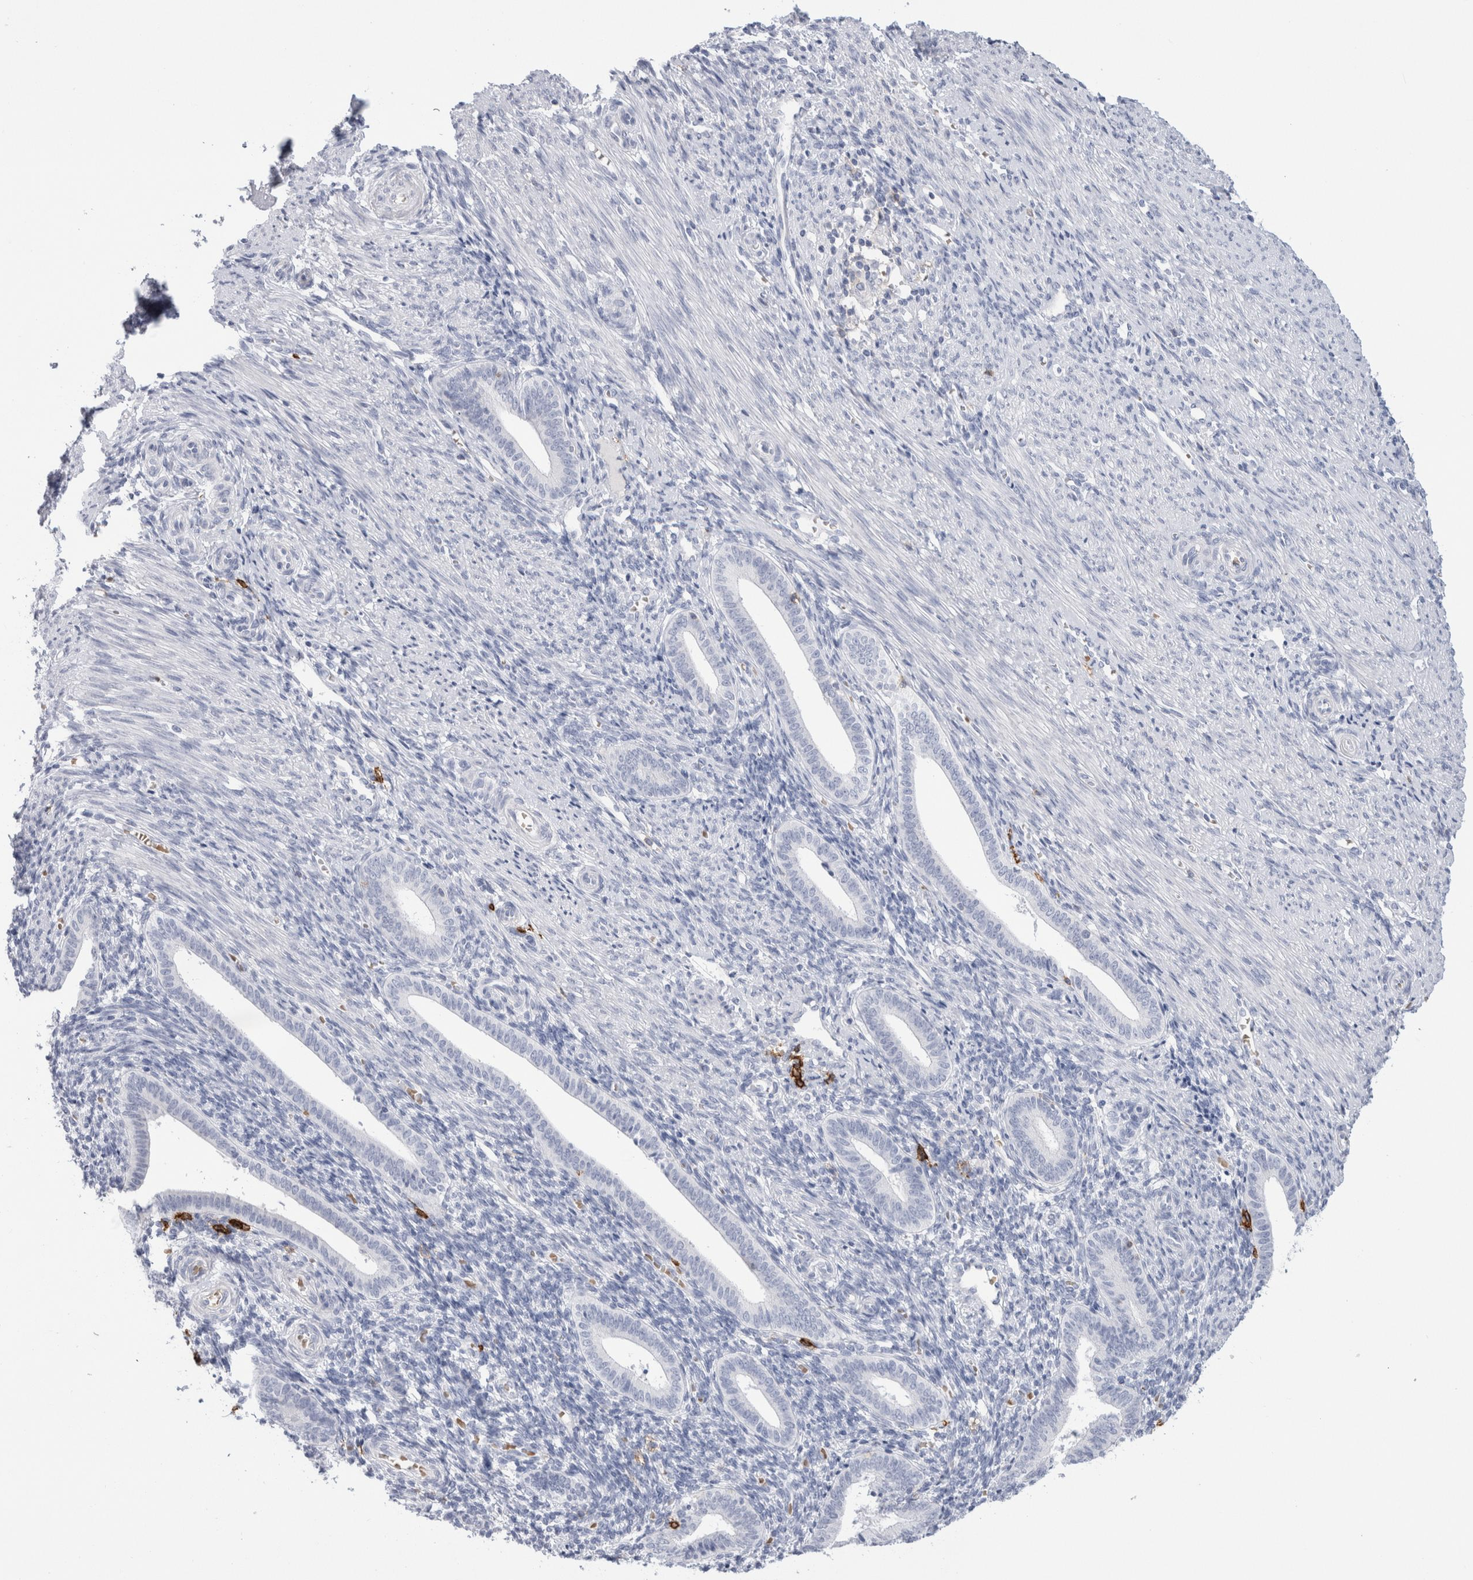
{"staining": {"intensity": "negative", "quantity": "none", "location": "none"}, "tissue": "endometrium", "cell_type": "Cells in endometrial stroma", "image_type": "normal", "snomed": [{"axis": "morphology", "description": "Normal tissue, NOS"}, {"axis": "topography", "description": "Uterus"}, {"axis": "topography", "description": "Endometrium"}], "caption": "This is a photomicrograph of immunohistochemistry (IHC) staining of unremarkable endometrium, which shows no positivity in cells in endometrial stroma. (DAB (3,3'-diaminobenzidine) IHC with hematoxylin counter stain).", "gene": "CD38", "patient": {"sex": "female", "age": 33}}